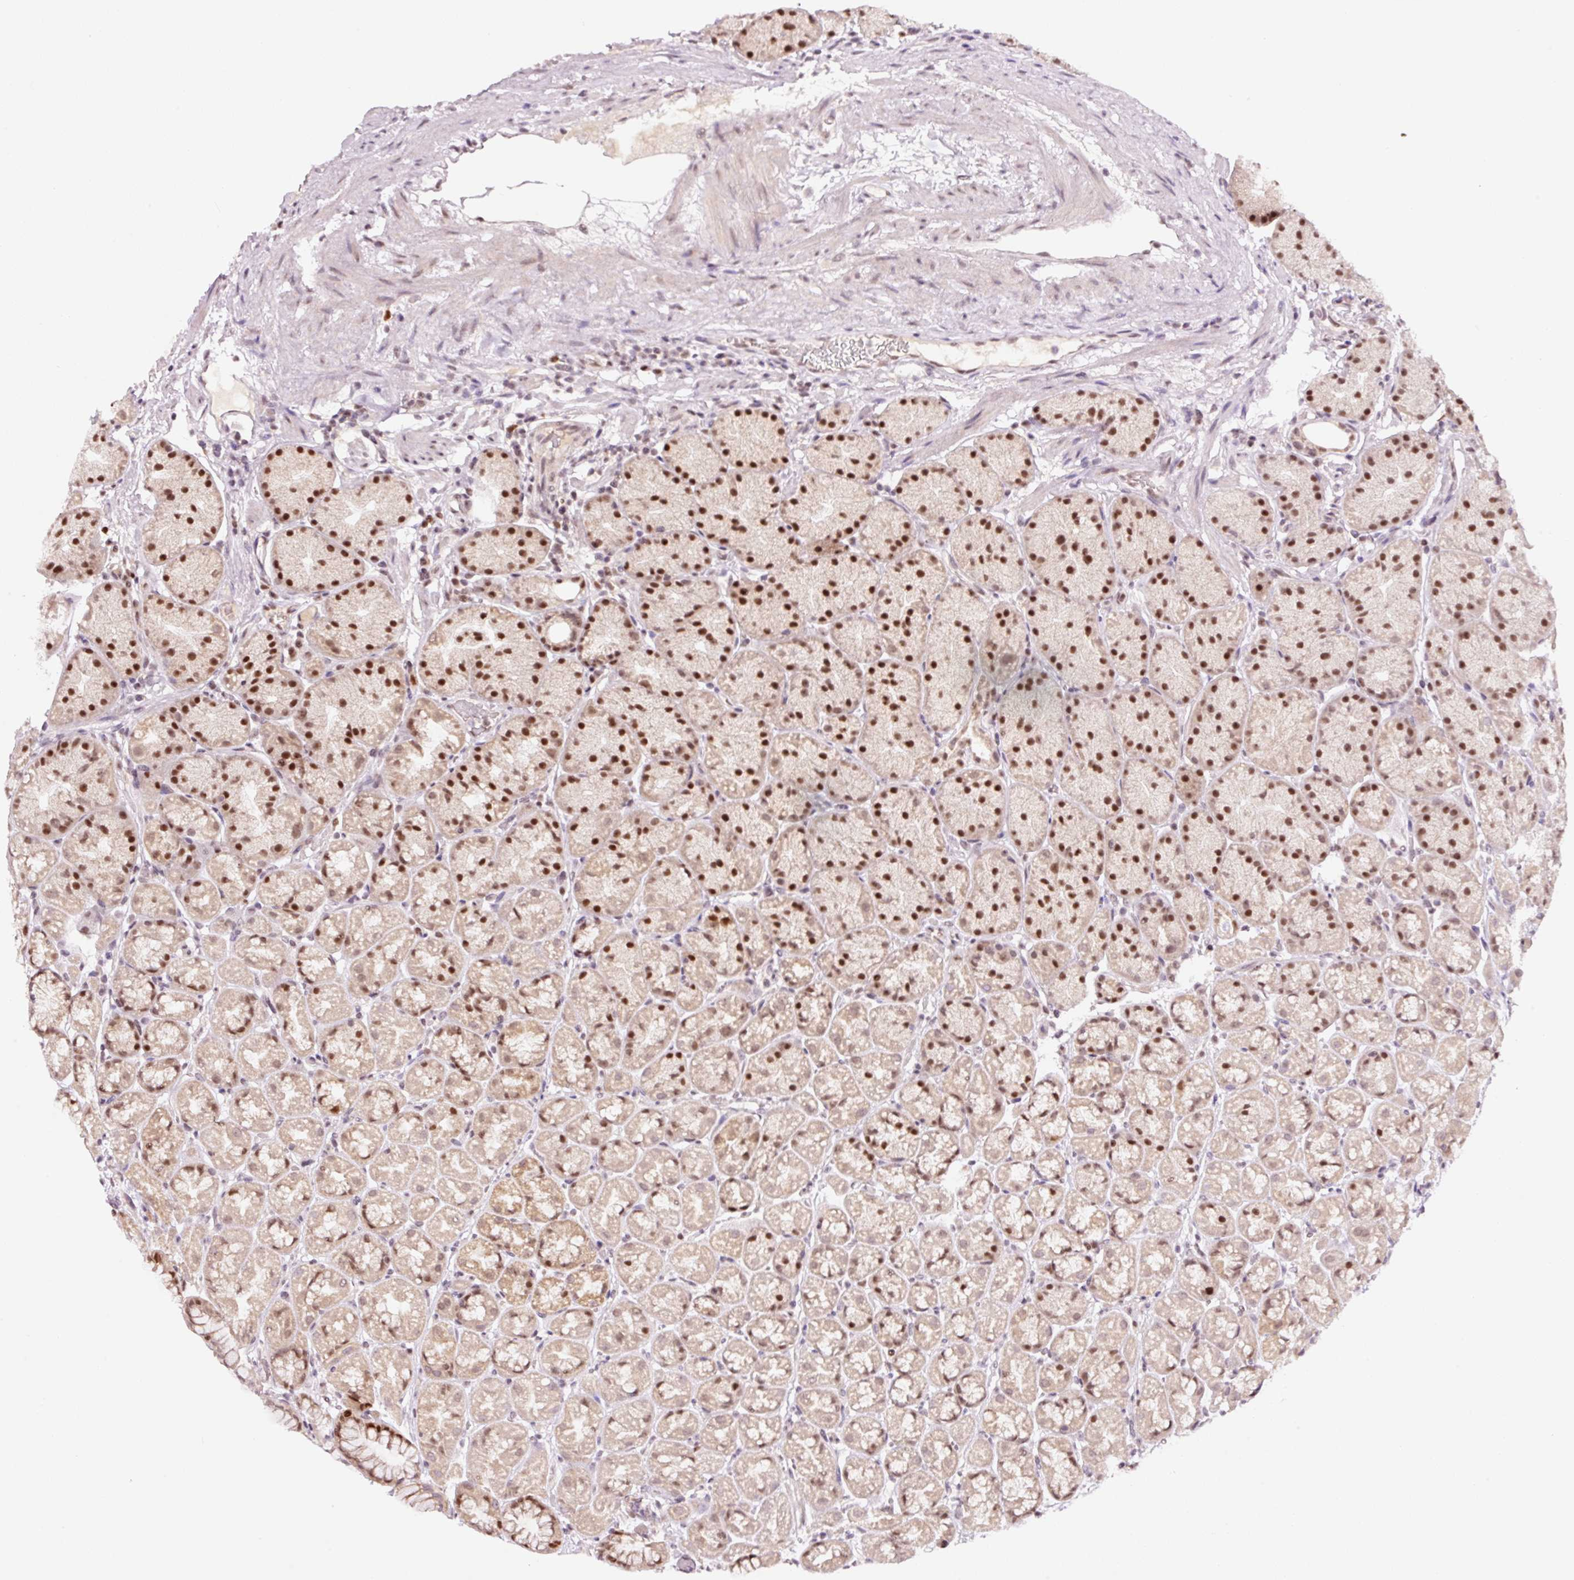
{"staining": {"intensity": "strong", "quantity": "25%-75%", "location": "nuclear"}, "tissue": "stomach", "cell_type": "Glandular cells", "image_type": "normal", "snomed": [{"axis": "morphology", "description": "Normal tissue, NOS"}, {"axis": "topography", "description": "Stomach, lower"}], "caption": "High-power microscopy captured an IHC photomicrograph of normal stomach, revealing strong nuclear positivity in approximately 25%-75% of glandular cells. Ihc stains the protein in brown and the nuclei are stained blue.", "gene": "RFC4", "patient": {"sex": "male", "age": 67}}